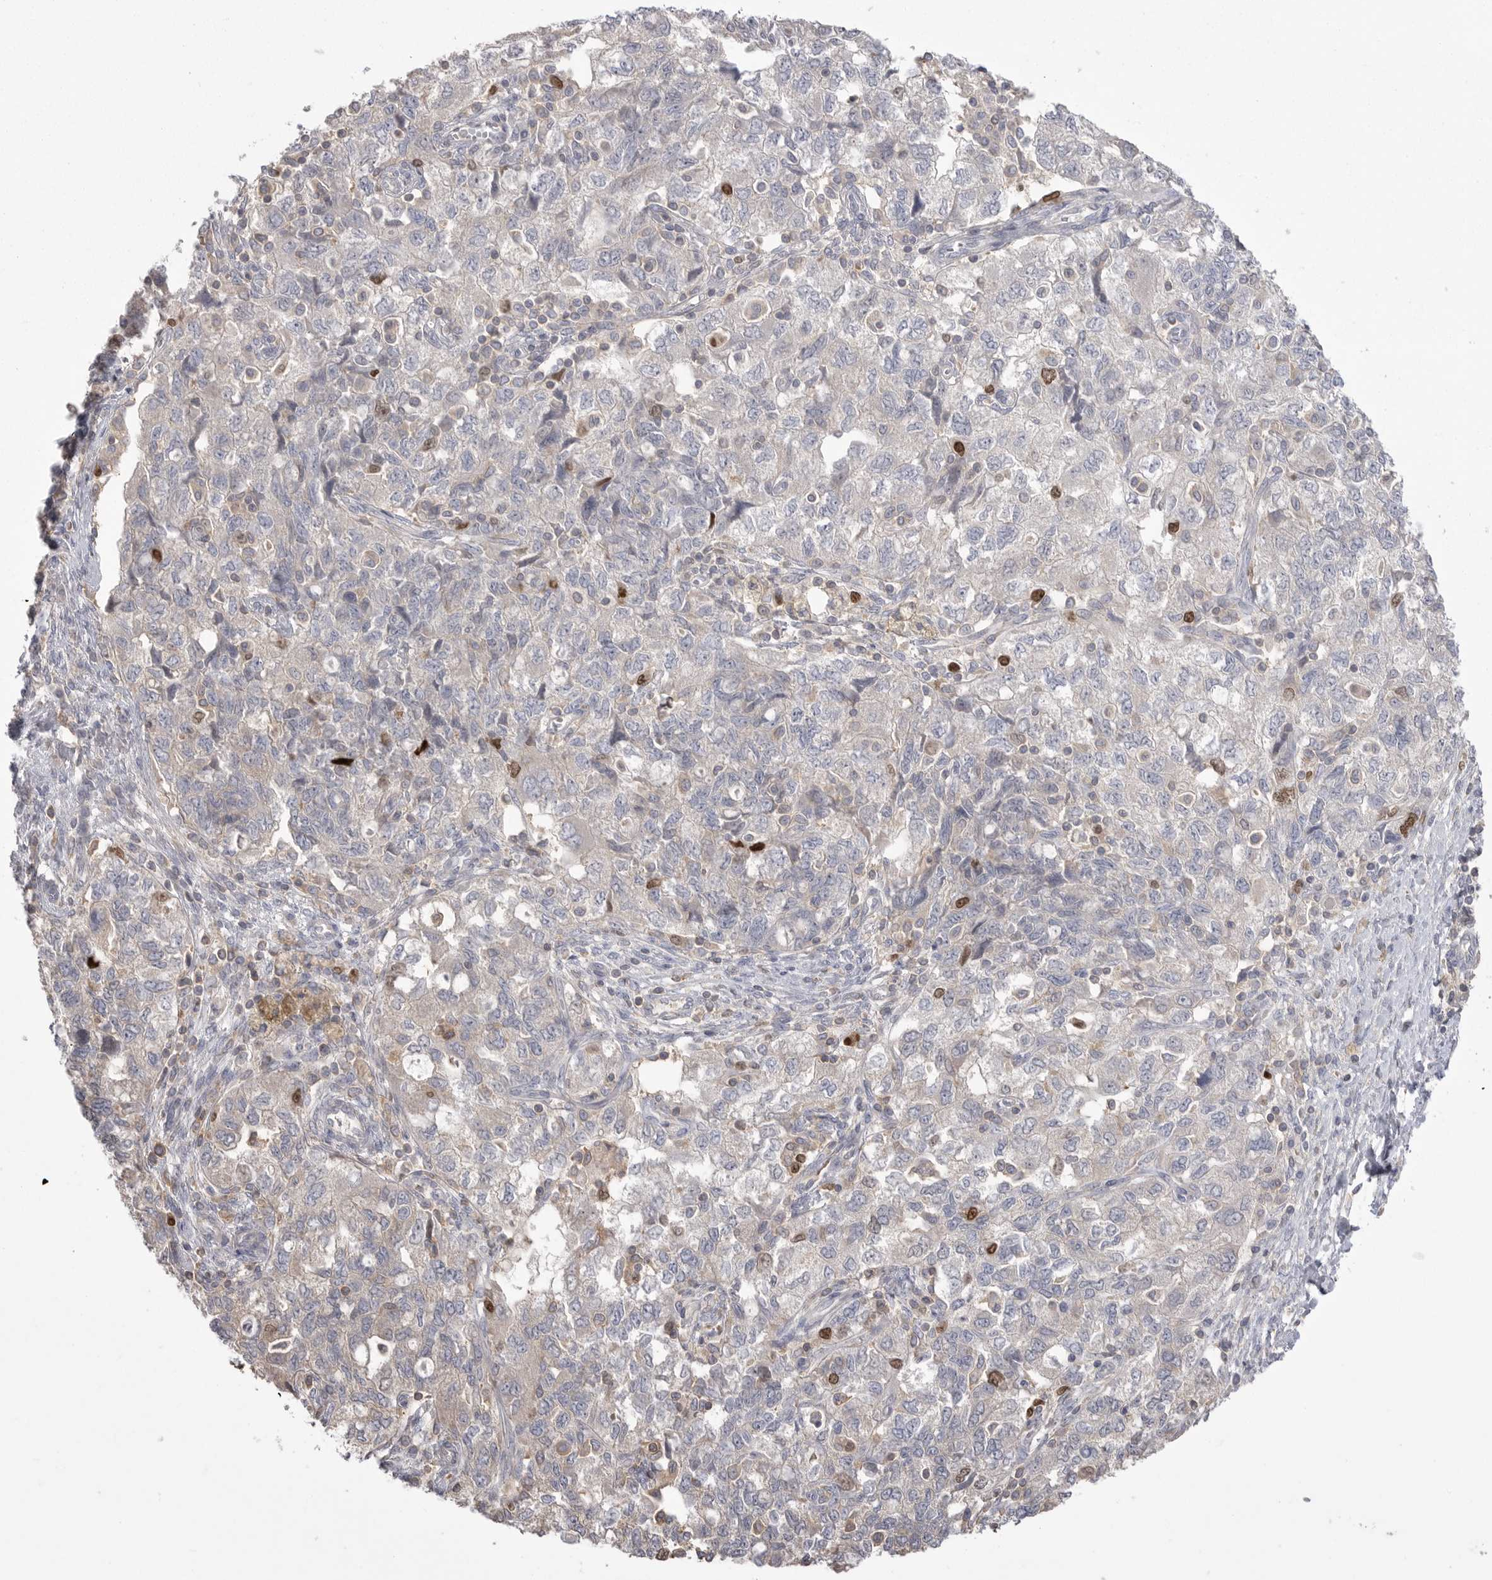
{"staining": {"intensity": "strong", "quantity": "<25%", "location": "nuclear"}, "tissue": "ovarian cancer", "cell_type": "Tumor cells", "image_type": "cancer", "snomed": [{"axis": "morphology", "description": "Carcinoma, NOS"}, {"axis": "morphology", "description": "Cystadenocarcinoma, serous, NOS"}, {"axis": "topography", "description": "Ovary"}], "caption": "A brown stain labels strong nuclear expression of a protein in human serous cystadenocarcinoma (ovarian) tumor cells.", "gene": "TOP2A", "patient": {"sex": "female", "age": 69}}